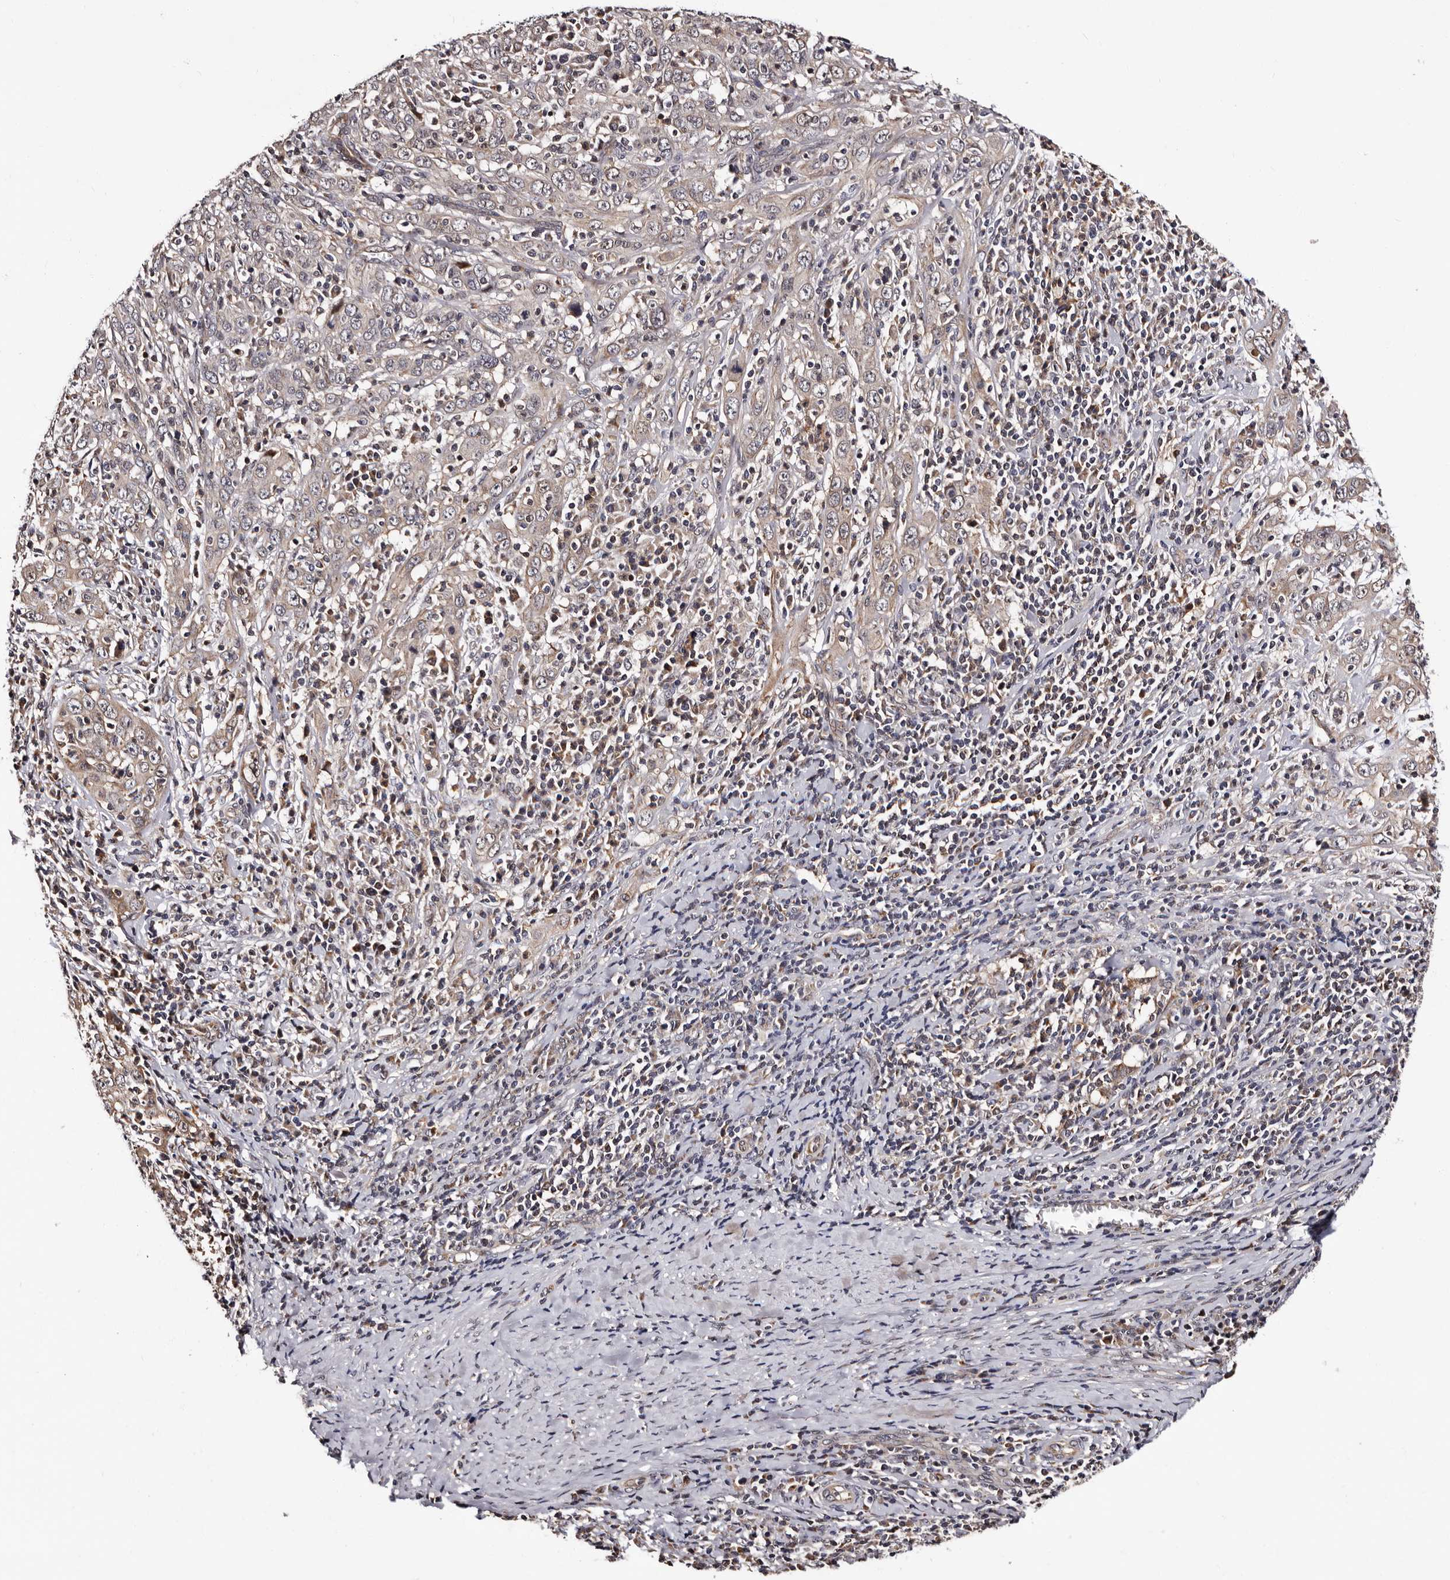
{"staining": {"intensity": "weak", "quantity": "<25%", "location": "cytoplasmic/membranous"}, "tissue": "cervical cancer", "cell_type": "Tumor cells", "image_type": "cancer", "snomed": [{"axis": "morphology", "description": "Squamous cell carcinoma, NOS"}, {"axis": "topography", "description": "Cervix"}], "caption": "There is no significant expression in tumor cells of cervical squamous cell carcinoma.", "gene": "GLRX3", "patient": {"sex": "female", "age": 46}}